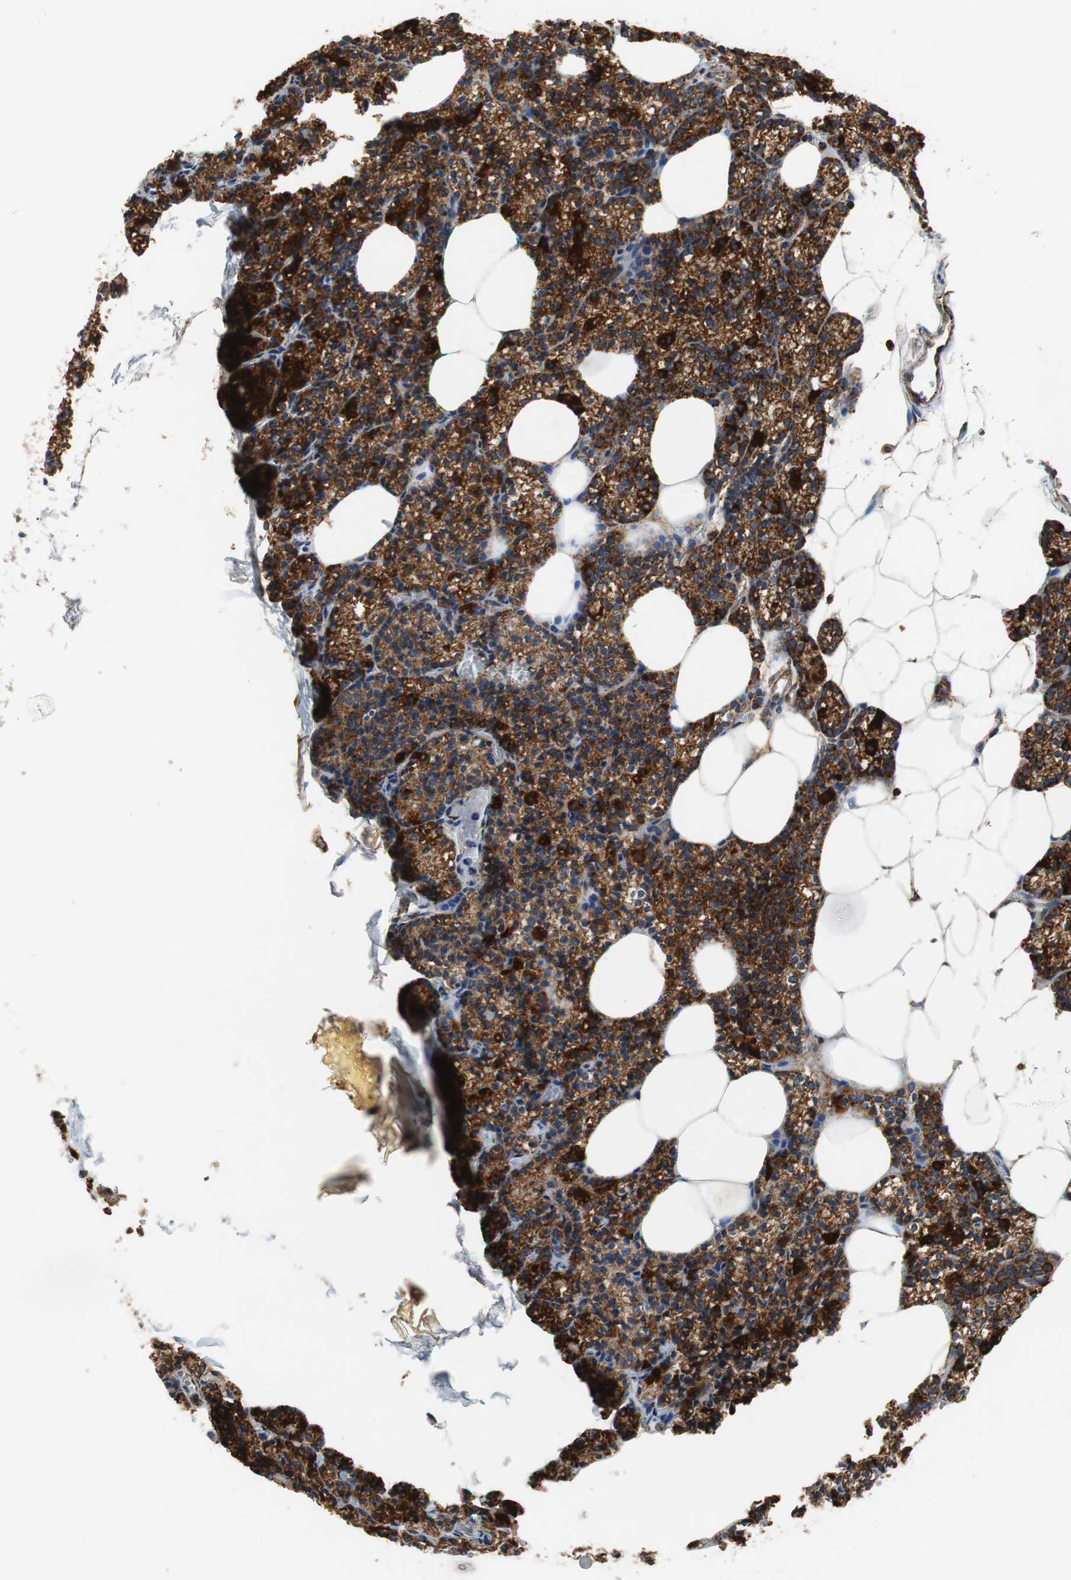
{"staining": {"intensity": "strong", "quantity": ">75%", "location": "cytoplasmic/membranous"}, "tissue": "parathyroid gland", "cell_type": "Glandular cells", "image_type": "normal", "snomed": [{"axis": "morphology", "description": "Normal tissue, NOS"}, {"axis": "topography", "description": "Parathyroid gland"}], "caption": "Immunohistochemical staining of benign parathyroid gland exhibits high levels of strong cytoplasmic/membranous positivity in approximately >75% of glandular cells.", "gene": "GSTK1", "patient": {"sex": "female", "age": 60}}